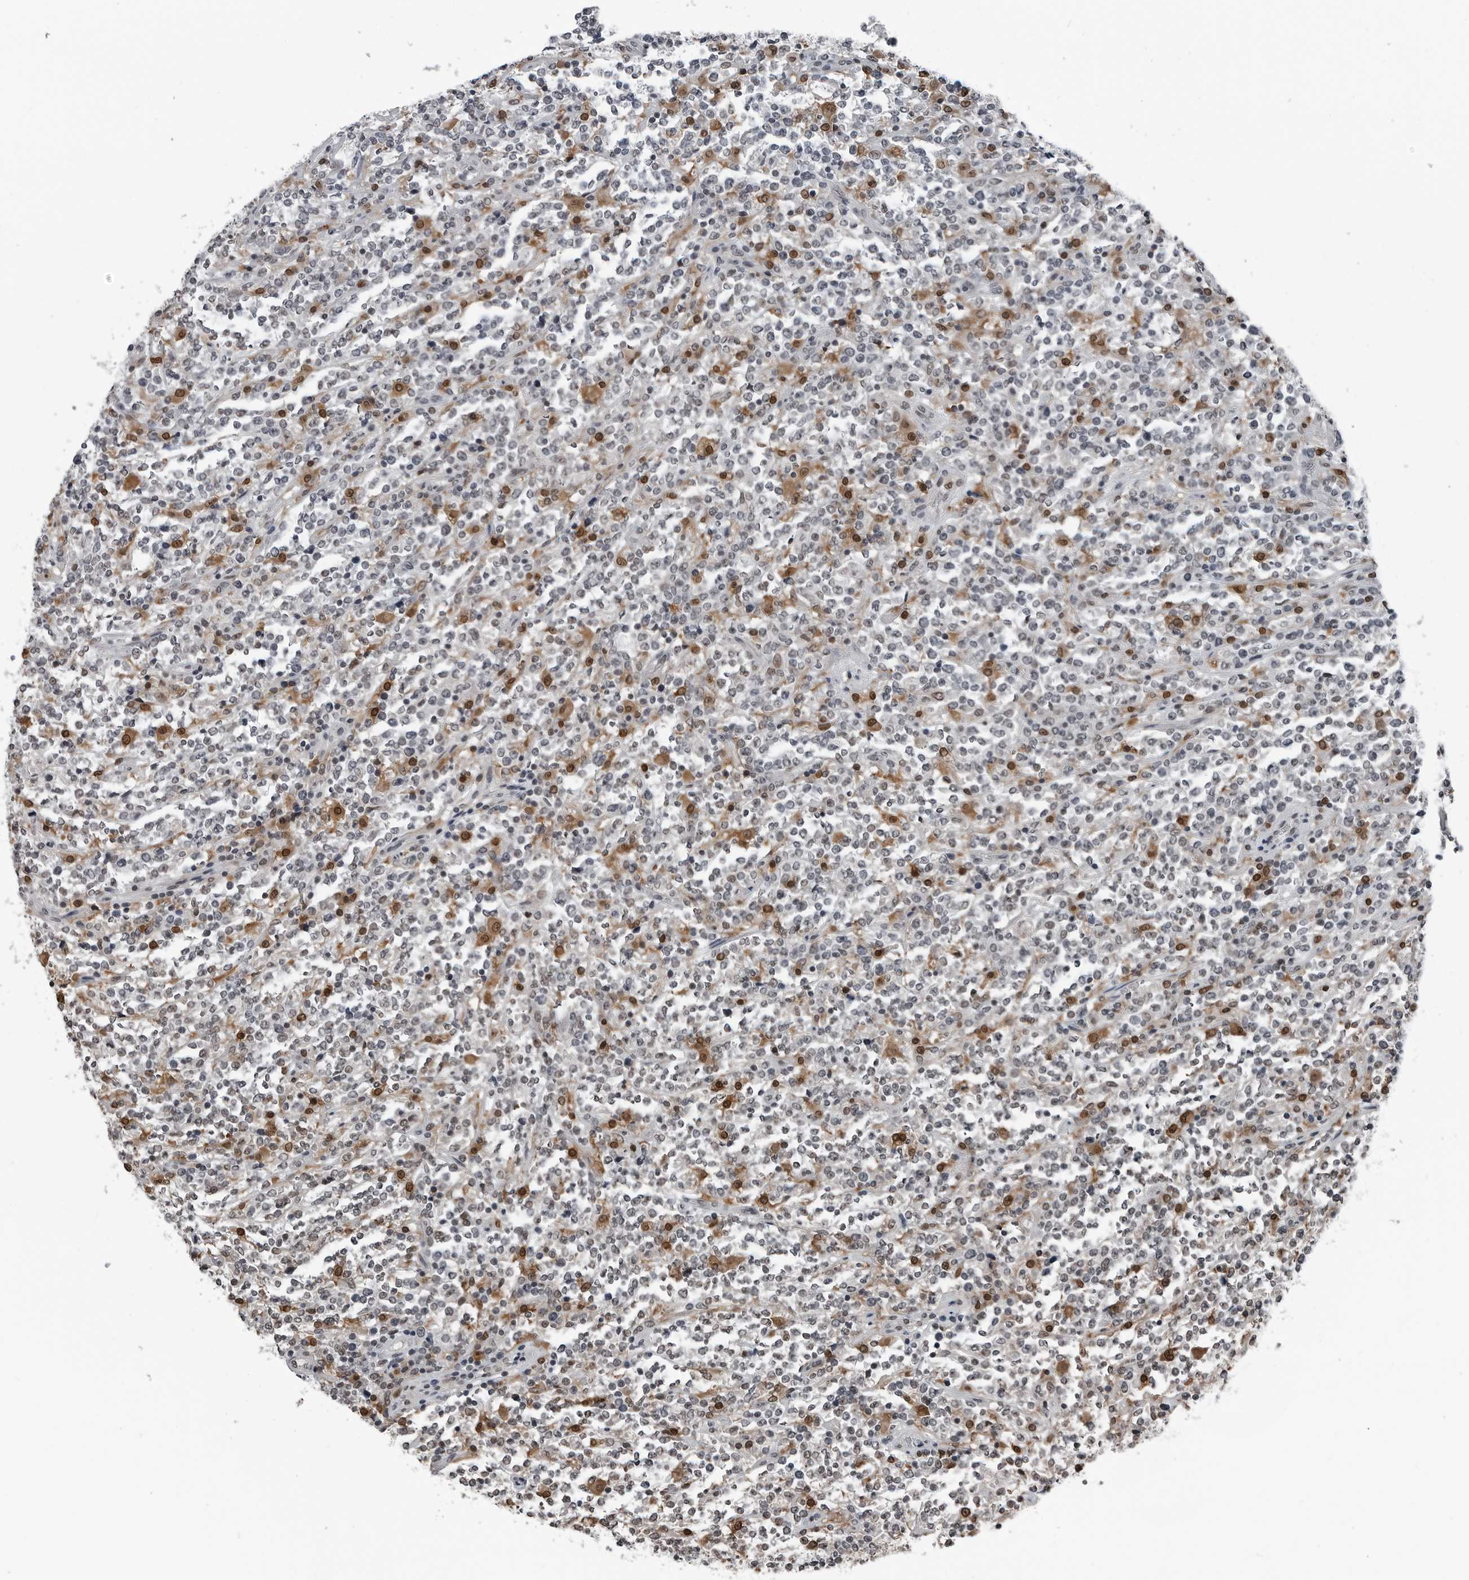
{"staining": {"intensity": "negative", "quantity": "none", "location": "none"}, "tissue": "lymphoma", "cell_type": "Tumor cells", "image_type": "cancer", "snomed": [{"axis": "morphology", "description": "Malignant lymphoma, non-Hodgkin's type, High grade"}, {"axis": "topography", "description": "Soft tissue"}], "caption": "A micrograph of human malignant lymphoma, non-Hodgkin's type (high-grade) is negative for staining in tumor cells. (Immunohistochemistry, brightfield microscopy, high magnification).", "gene": "AKR1A1", "patient": {"sex": "male", "age": 18}}